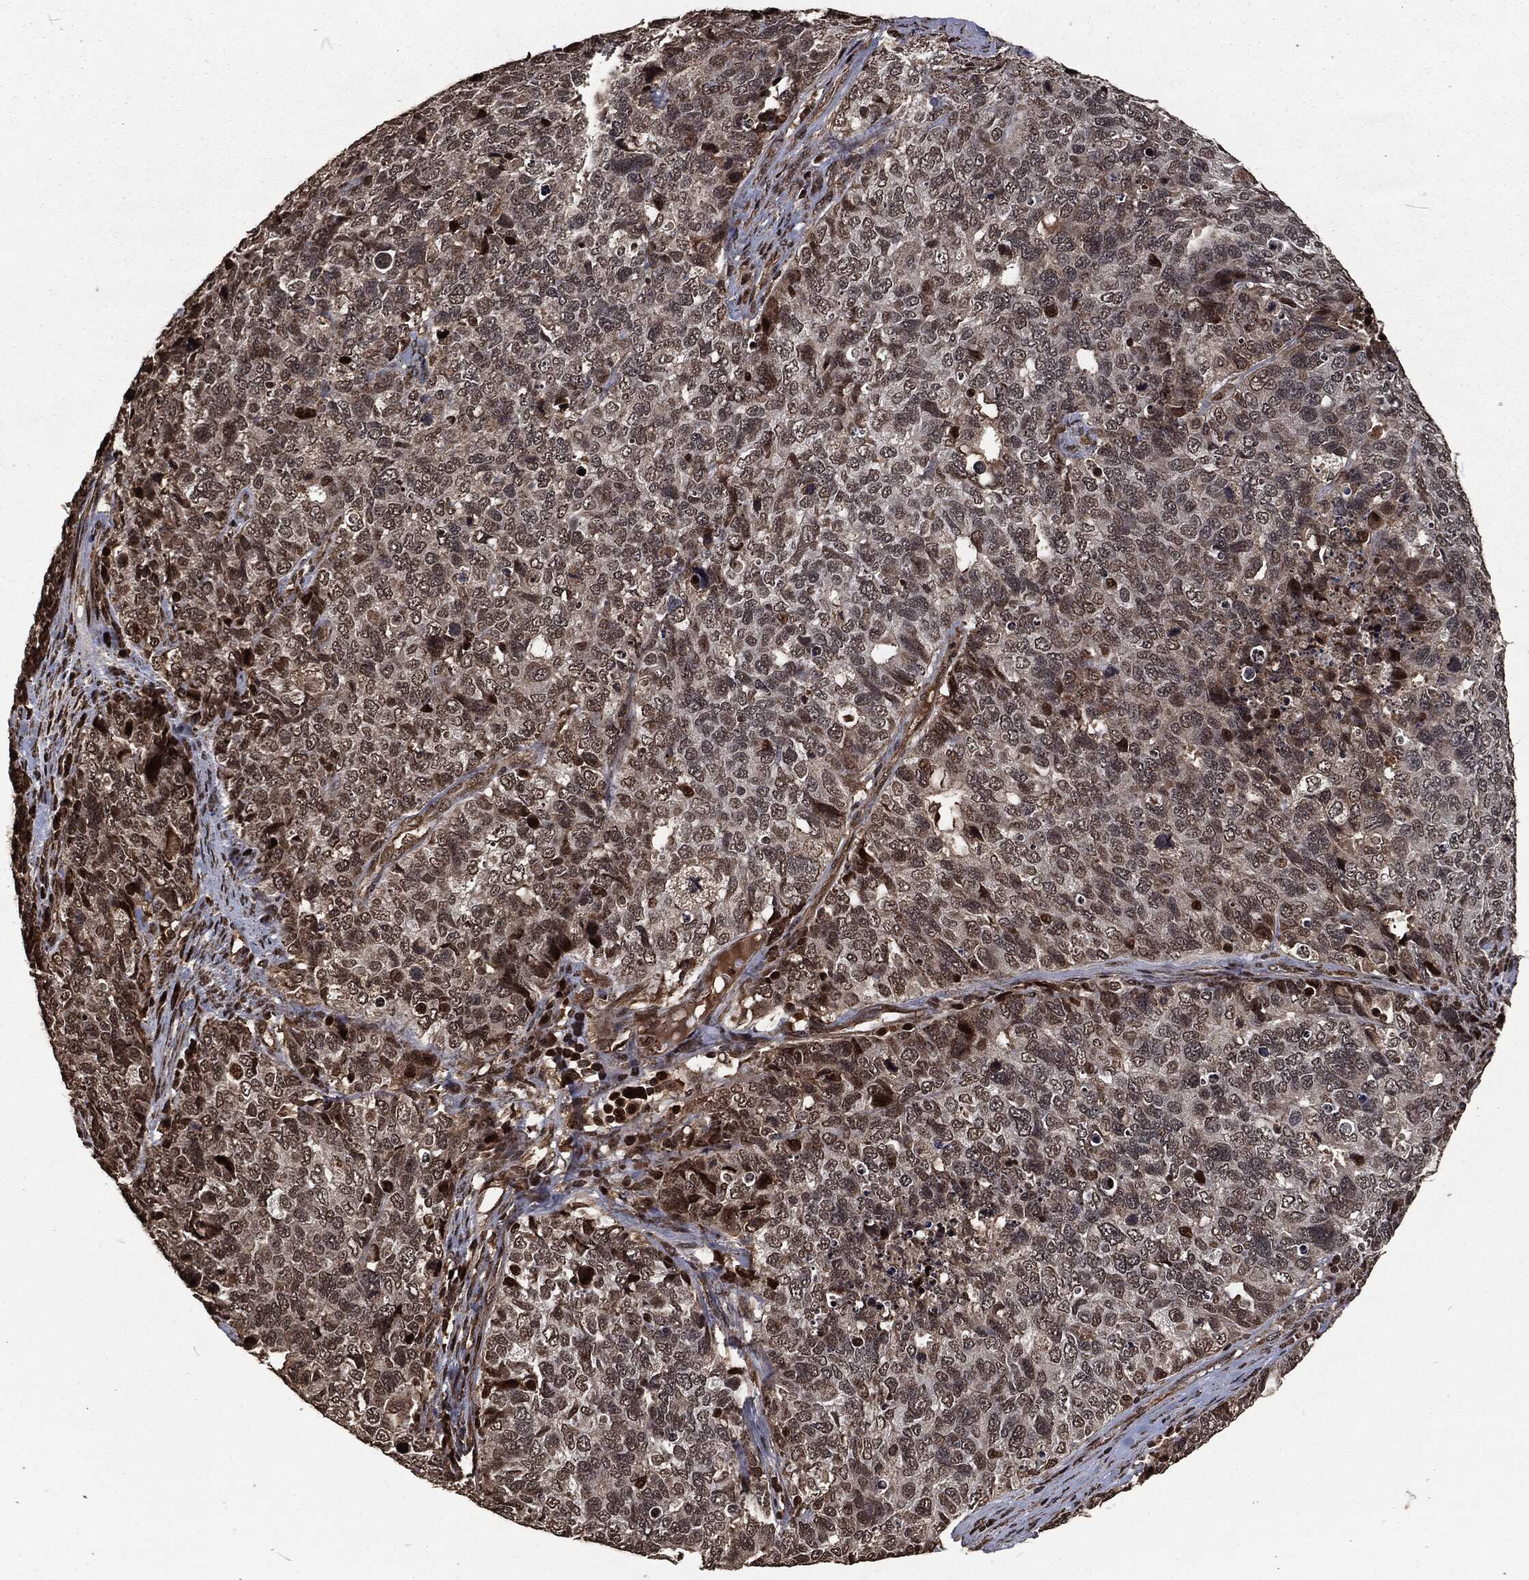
{"staining": {"intensity": "moderate", "quantity": "<25%", "location": "nuclear"}, "tissue": "cervical cancer", "cell_type": "Tumor cells", "image_type": "cancer", "snomed": [{"axis": "morphology", "description": "Squamous cell carcinoma, NOS"}, {"axis": "topography", "description": "Cervix"}], "caption": "Protein analysis of cervical squamous cell carcinoma tissue displays moderate nuclear expression in about <25% of tumor cells. (IHC, brightfield microscopy, high magnification).", "gene": "SNAI1", "patient": {"sex": "female", "age": 63}}